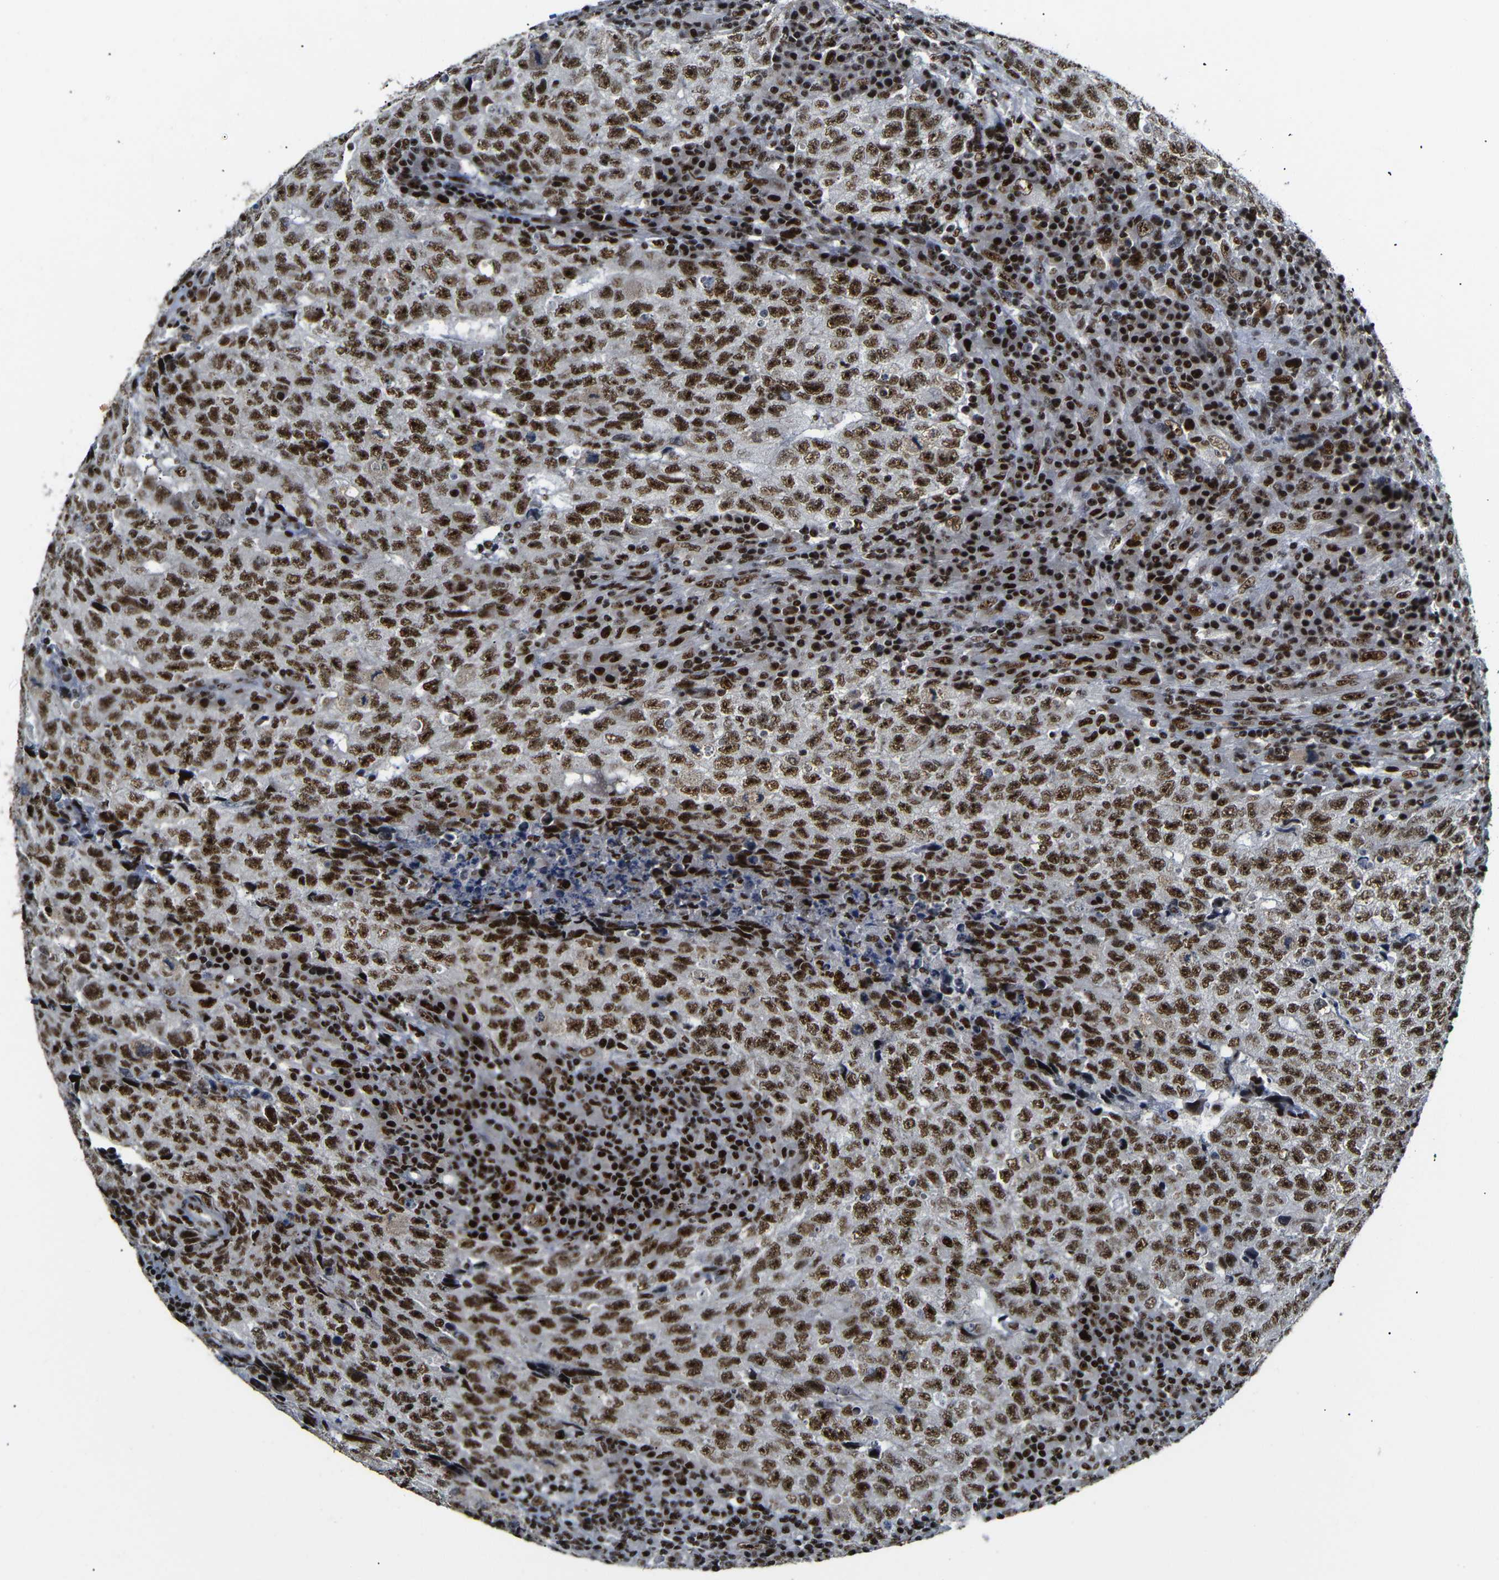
{"staining": {"intensity": "strong", "quantity": ">75%", "location": "nuclear"}, "tissue": "testis cancer", "cell_type": "Tumor cells", "image_type": "cancer", "snomed": [{"axis": "morphology", "description": "Necrosis, NOS"}, {"axis": "morphology", "description": "Carcinoma, Embryonal, NOS"}, {"axis": "topography", "description": "Testis"}], "caption": "An immunohistochemistry micrograph of tumor tissue is shown. Protein staining in brown labels strong nuclear positivity in testis cancer (embryonal carcinoma) within tumor cells.", "gene": "SETDB2", "patient": {"sex": "male", "age": 19}}